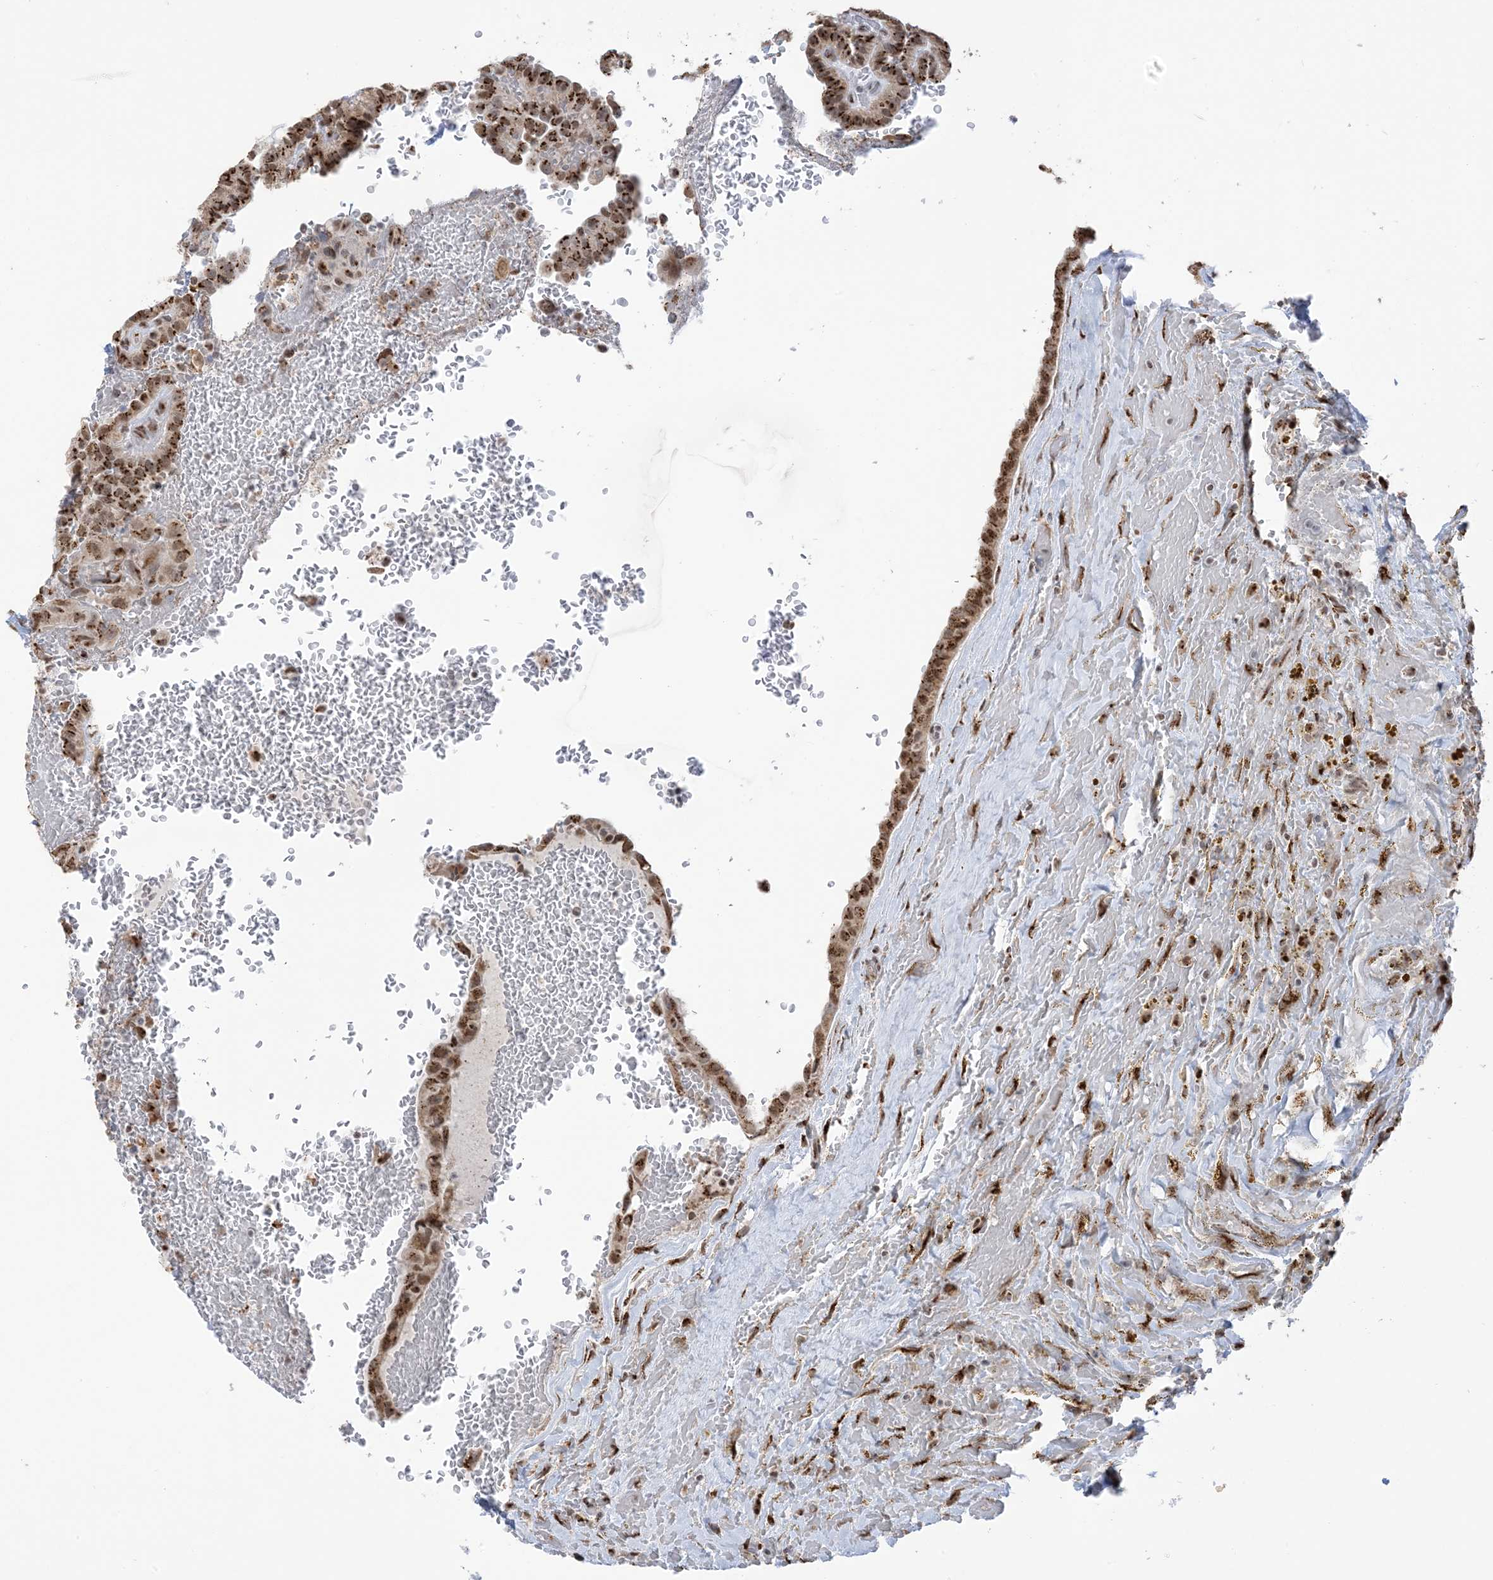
{"staining": {"intensity": "moderate", "quantity": ">75%", "location": "cytoplasmic/membranous,nuclear"}, "tissue": "thyroid cancer", "cell_type": "Tumor cells", "image_type": "cancer", "snomed": [{"axis": "morphology", "description": "Papillary adenocarcinoma, NOS"}, {"axis": "topography", "description": "Thyroid gland"}], "caption": "Thyroid papillary adenocarcinoma was stained to show a protein in brown. There is medium levels of moderate cytoplasmic/membranous and nuclear staining in about >75% of tumor cells.", "gene": "GPR107", "patient": {"sex": "male", "age": 77}}